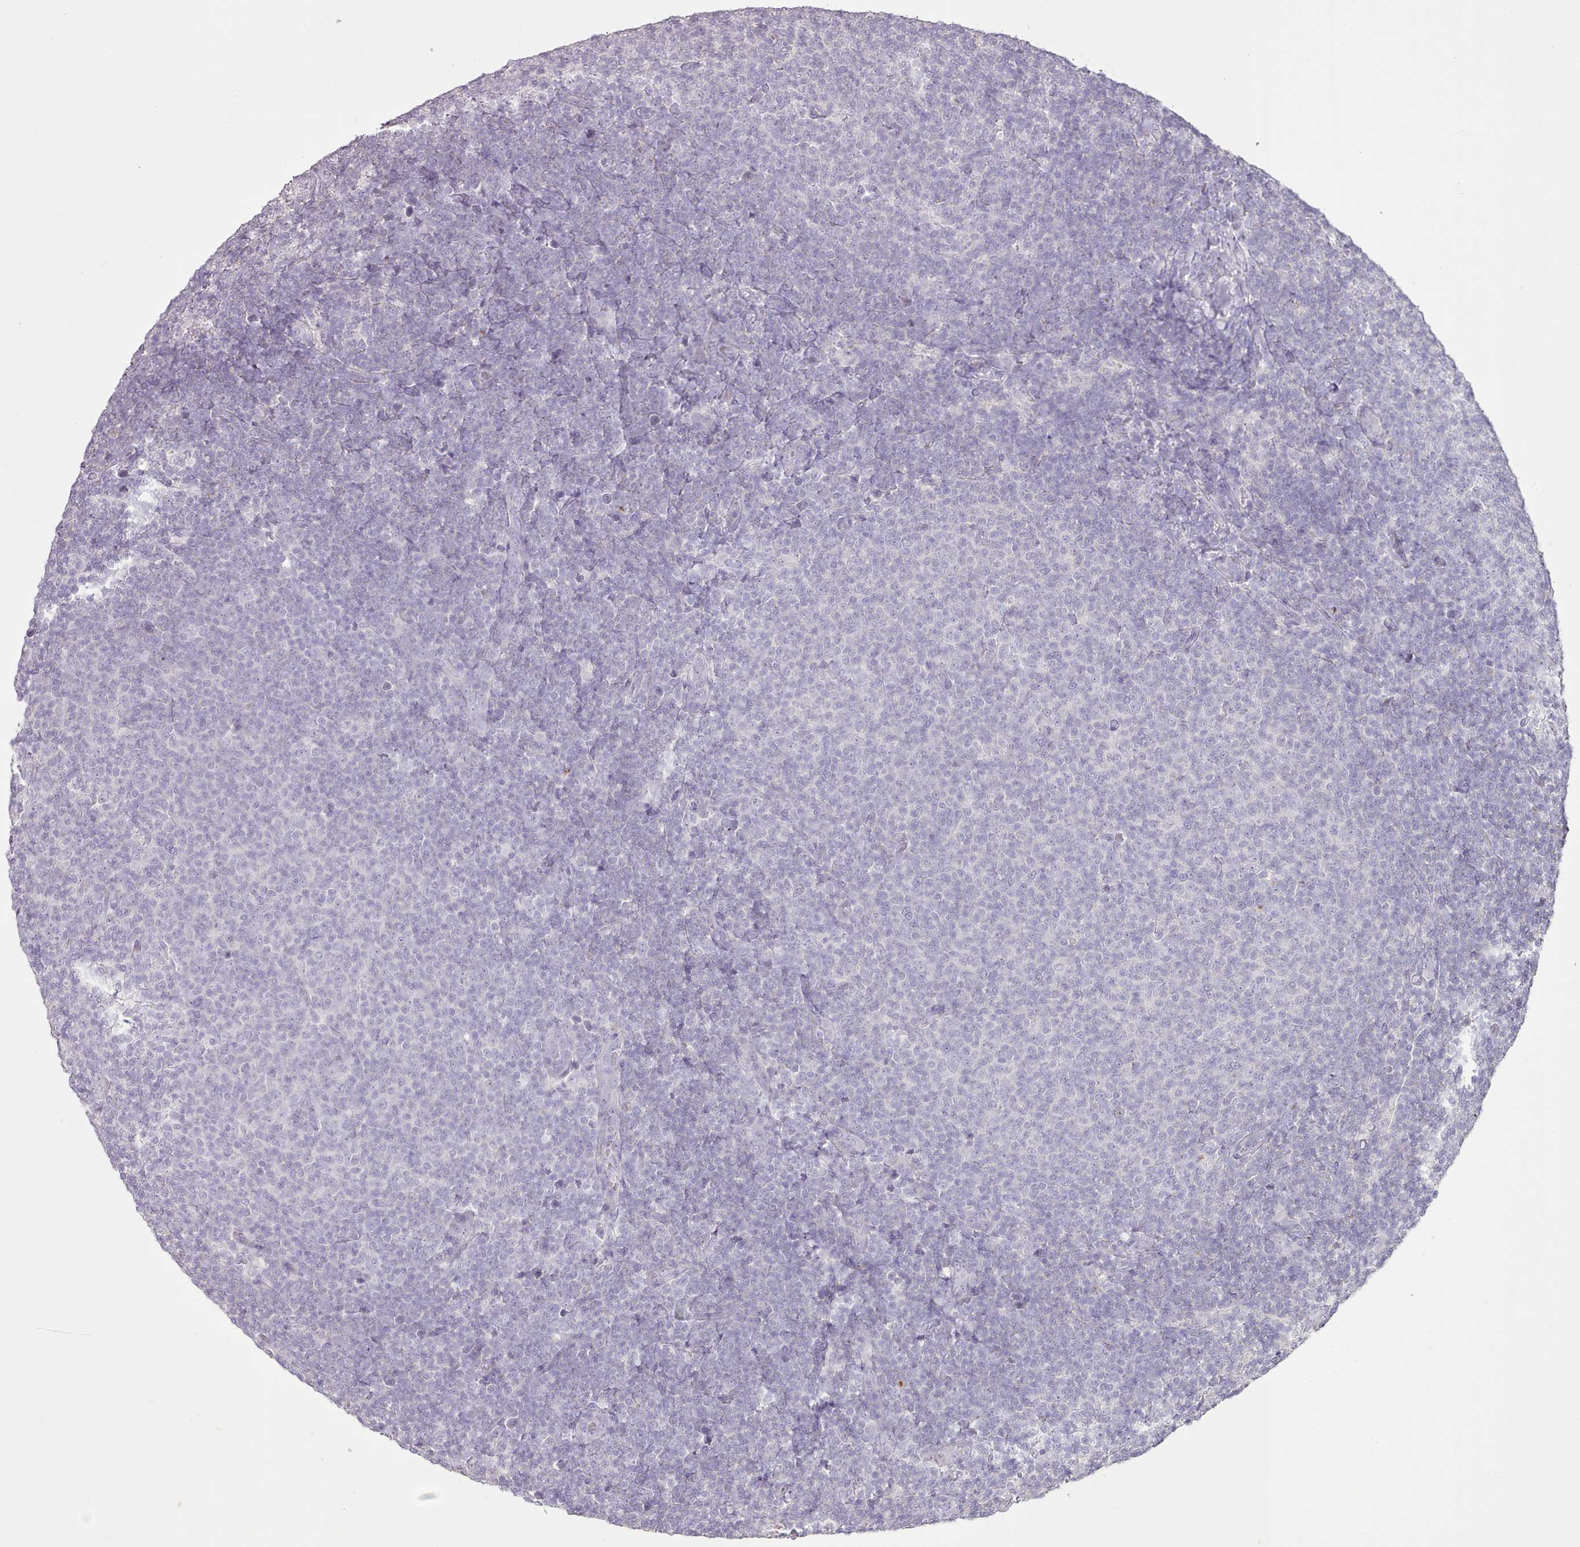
{"staining": {"intensity": "negative", "quantity": "none", "location": "none"}, "tissue": "lymphoma", "cell_type": "Tumor cells", "image_type": "cancer", "snomed": [{"axis": "morphology", "description": "Malignant lymphoma, non-Hodgkin's type, Low grade"}, {"axis": "topography", "description": "Lymph node"}], "caption": "Immunohistochemical staining of human lymphoma reveals no significant positivity in tumor cells. (DAB IHC, high magnification).", "gene": "BLOC1S2", "patient": {"sex": "male", "age": 66}}